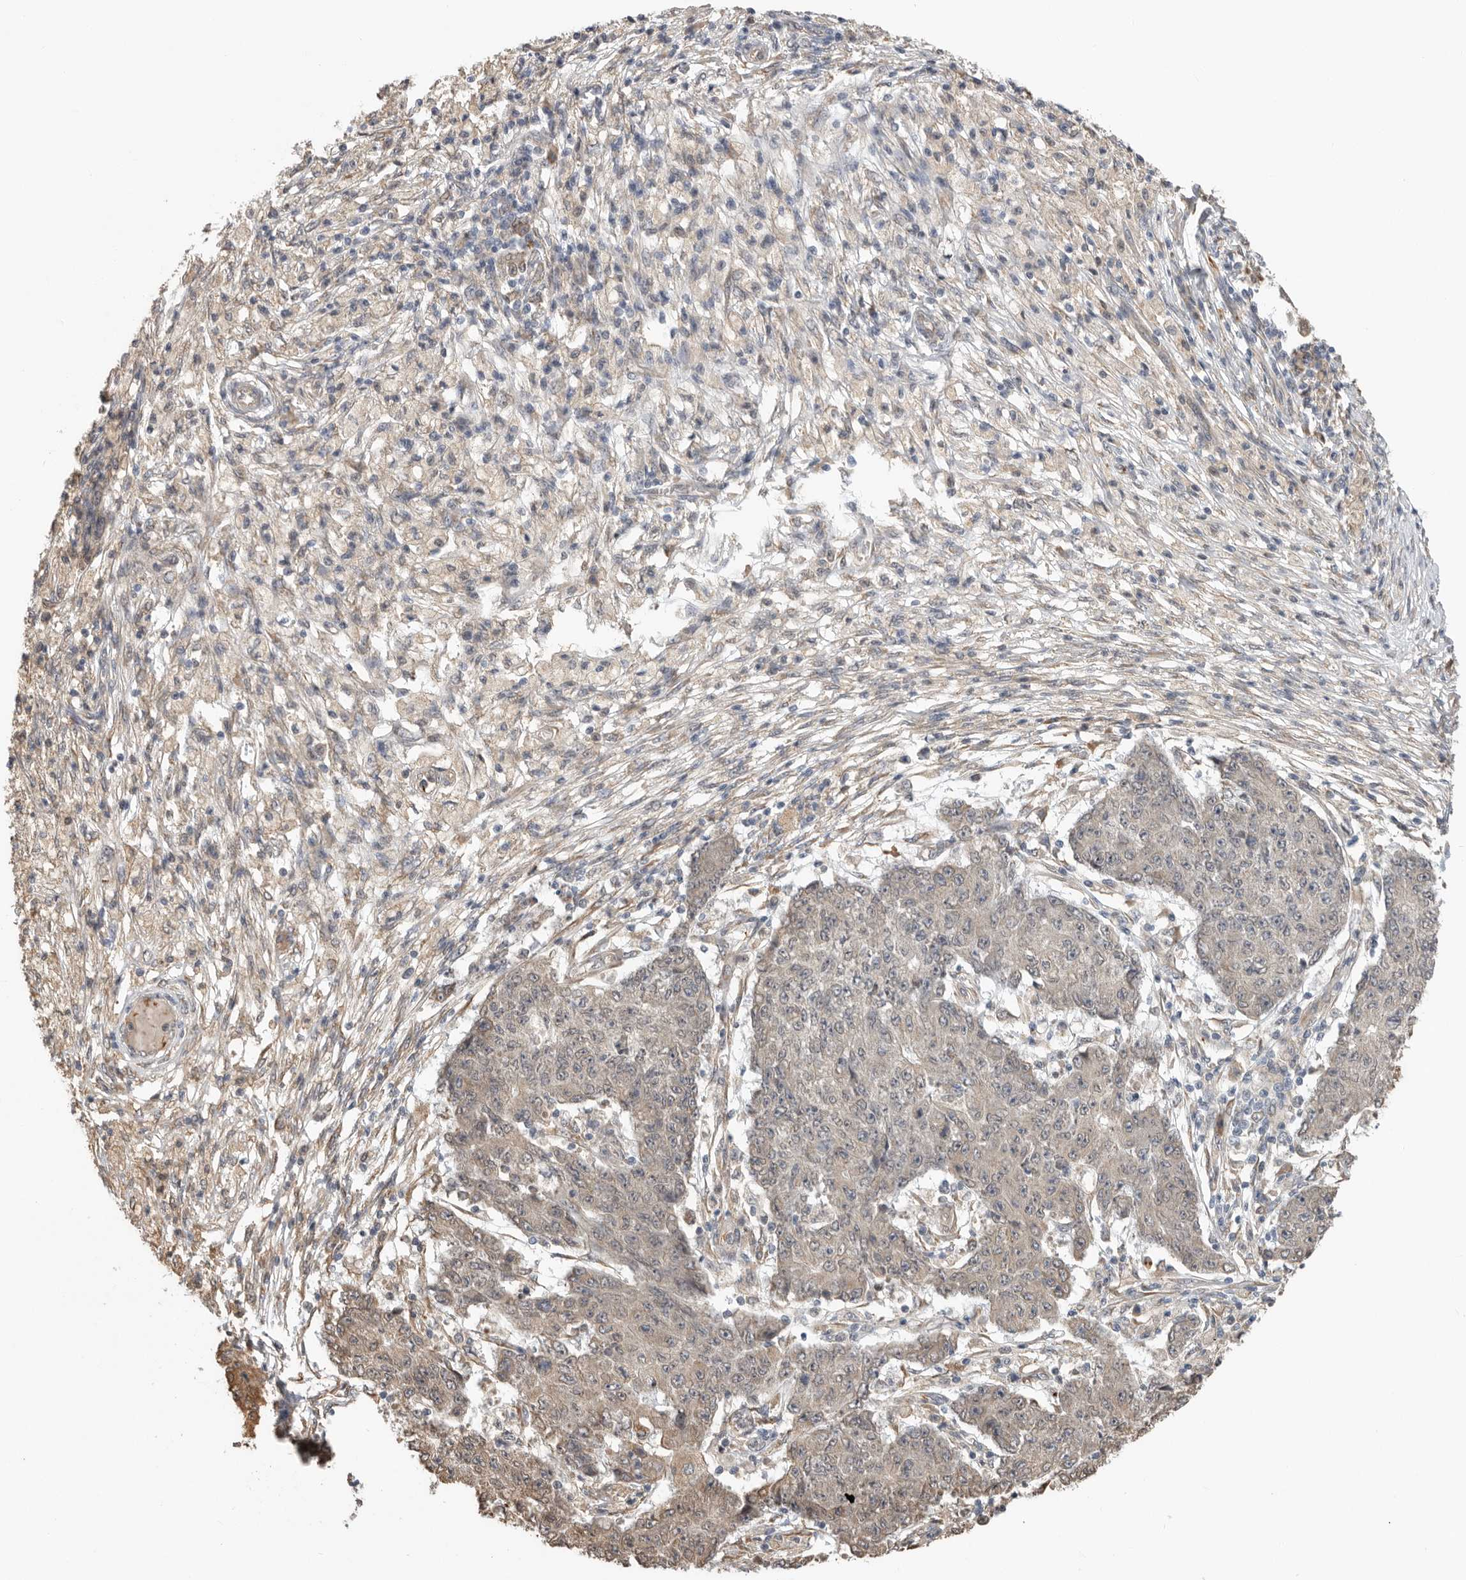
{"staining": {"intensity": "negative", "quantity": "none", "location": "none"}, "tissue": "ovarian cancer", "cell_type": "Tumor cells", "image_type": "cancer", "snomed": [{"axis": "morphology", "description": "Carcinoma, endometroid"}, {"axis": "topography", "description": "Ovary"}], "caption": "Immunohistochemical staining of ovarian cancer demonstrates no significant staining in tumor cells. (DAB (3,3'-diaminobenzidine) IHC with hematoxylin counter stain).", "gene": "CDC42BPB", "patient": {"sex": "female", "age": 42}}